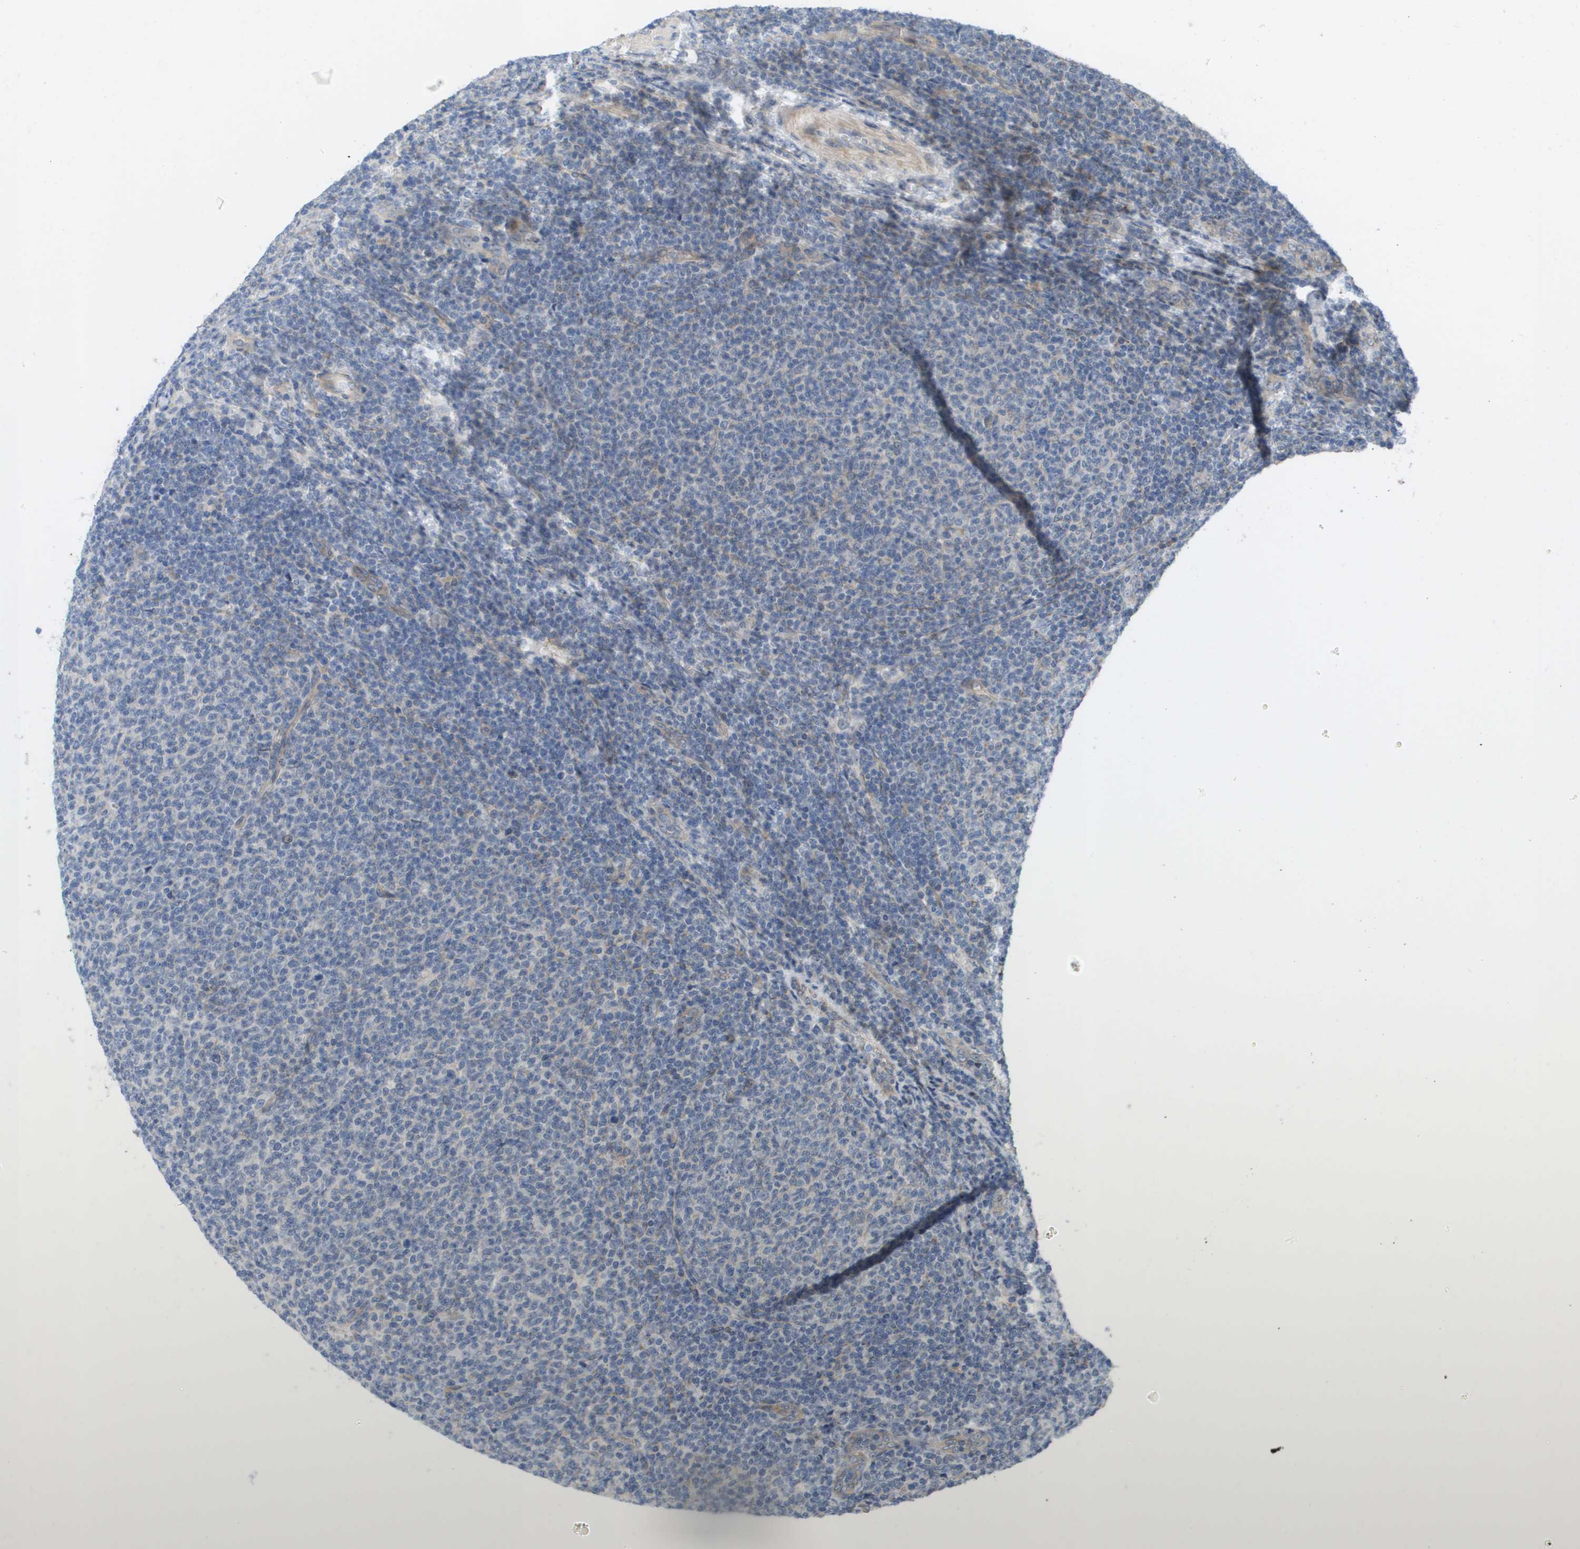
{"staining": {"intensity": "negative", "quantity": "none", "location": "none"}, "tissue": "lymphoma", "cell_type": "Tumor cells", "image_type": "cancer", "snomed": [{"axis": "morphology", "description": "Malignant lymphoma, non-Hodgkin's type, Low grade"}, {"axis": "topography", "description": "Lymph node"}], "caption": "The micrograph displays no significant staining in tumor cells of lymphoma.", "gene": "MTARC2", "patient": {"sex": "male", "age": 66}}